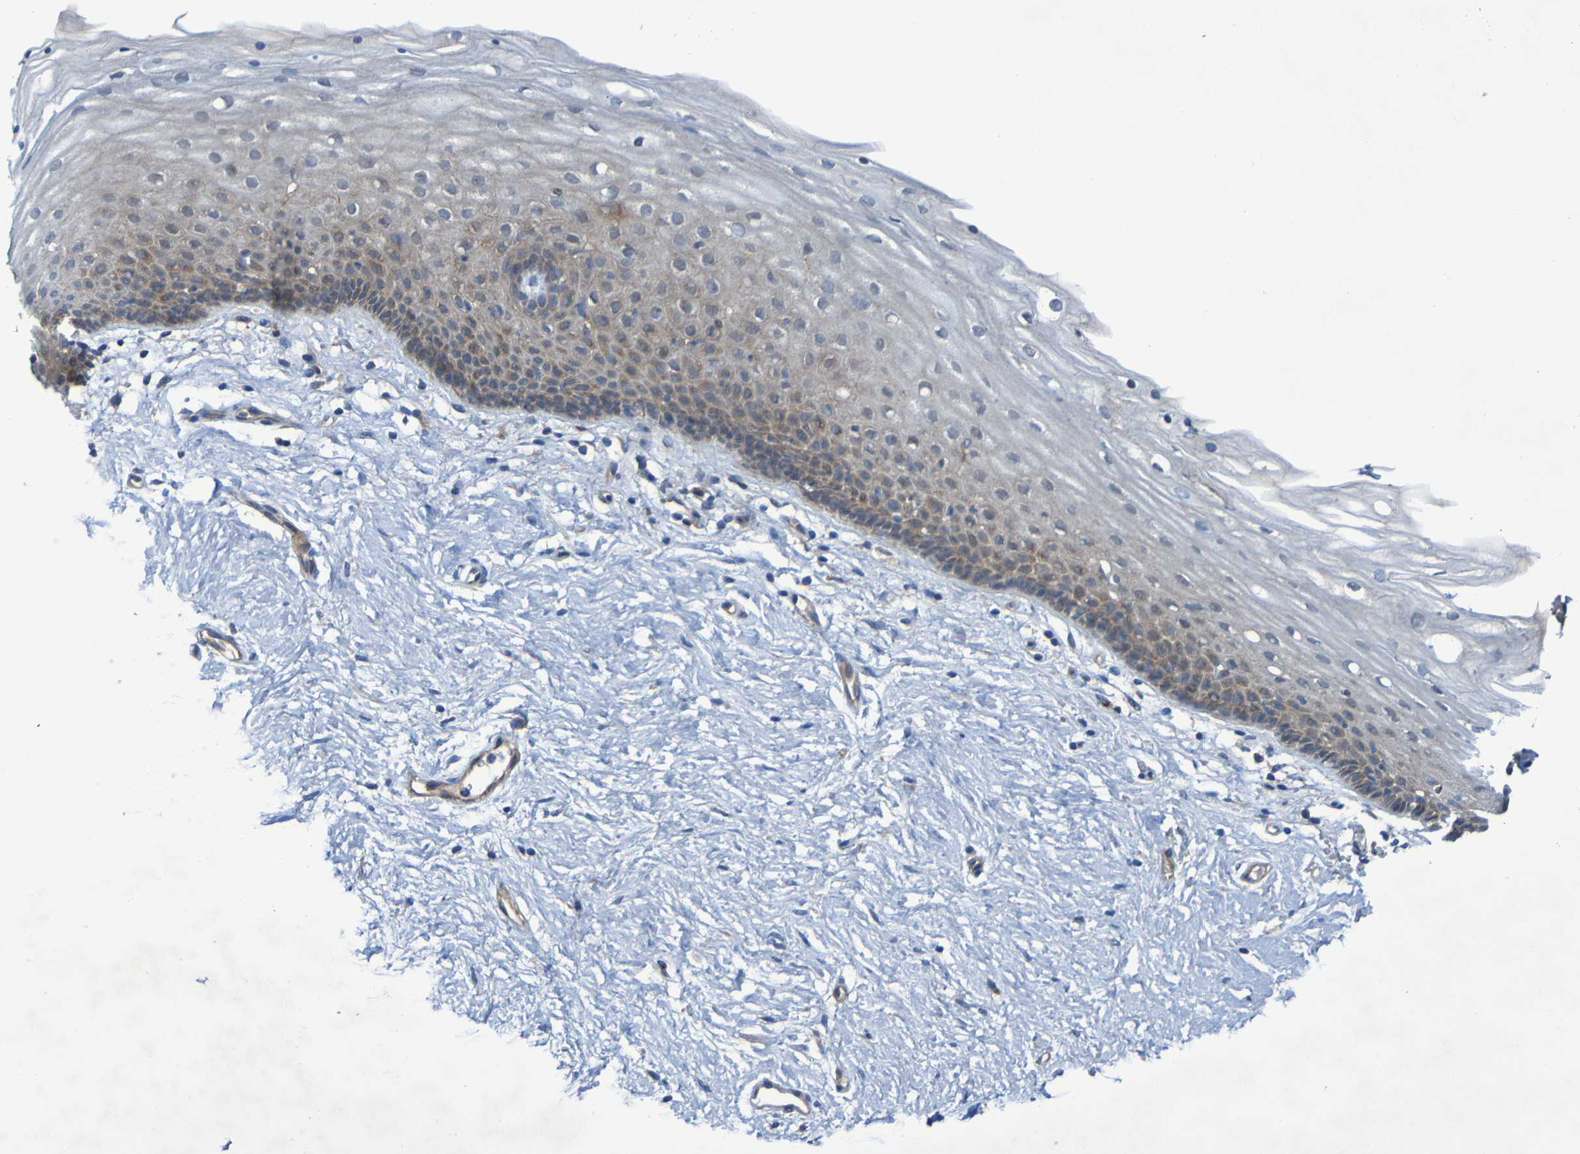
{"staining": {"intensity": "moderate", "quantity": ">75%", "location": "cytoplasmic/membranous"}, "tissue": "vagina", "cell_type": "Squamous epithelial cells", "image_type": "normal", "snomed": [{"axis": "morphology", "description": "Normal tissue, NOS"}, {"axis": "topography", "description": "Vagina"}], "caption": "A photomicrograph of human vagina stained for a protein exhibits moderate cytoplasmic/membranous brown staining in squamous epithelial cells.", "gene": "SDK1", "patient": {"sex": "female", "age": 44}}